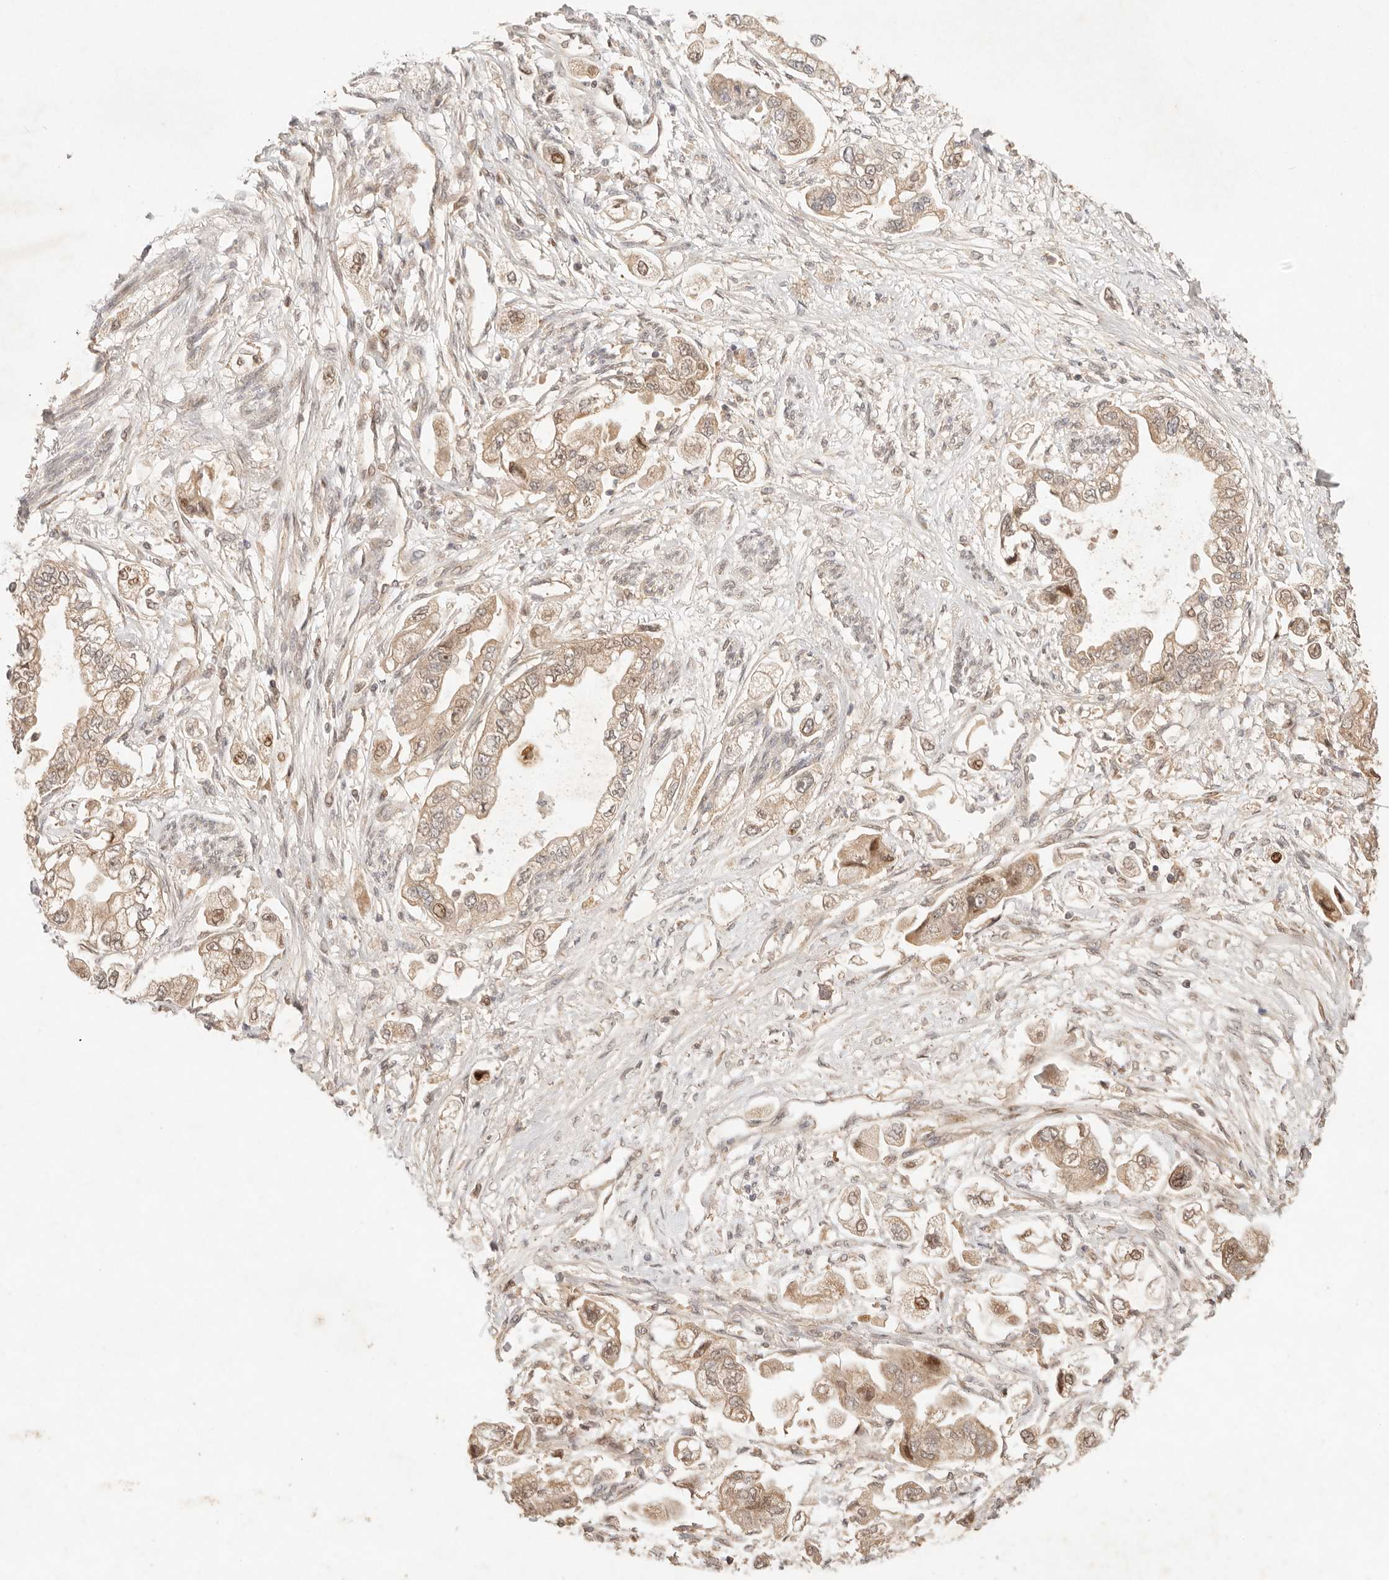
{"staining": {"intensity": "weak", "quantity": ">75%", "location": "cytoplasmic/membranous,nuclear"}, "tissue": "stomach cancer", "cell_type": "Tumor cells", "image_type": "cancer", "snomed": [{"axis": "morphology", "description": "Adenocarcinoma, NOS"}, {"axis": "topography", "description": "Stomach"}], "caption": "DAB immunohistochemical staining of human stomach cancer (adenocarcinoma) reveals weak cytoplasmic/membranous and nuclear protein expression in about >75% of tumor cells. (DAB IHC with brightfield microscopy, high magnification).", "gene": "PHLDA3", "patient": {"sex": "male", "age": 62}}